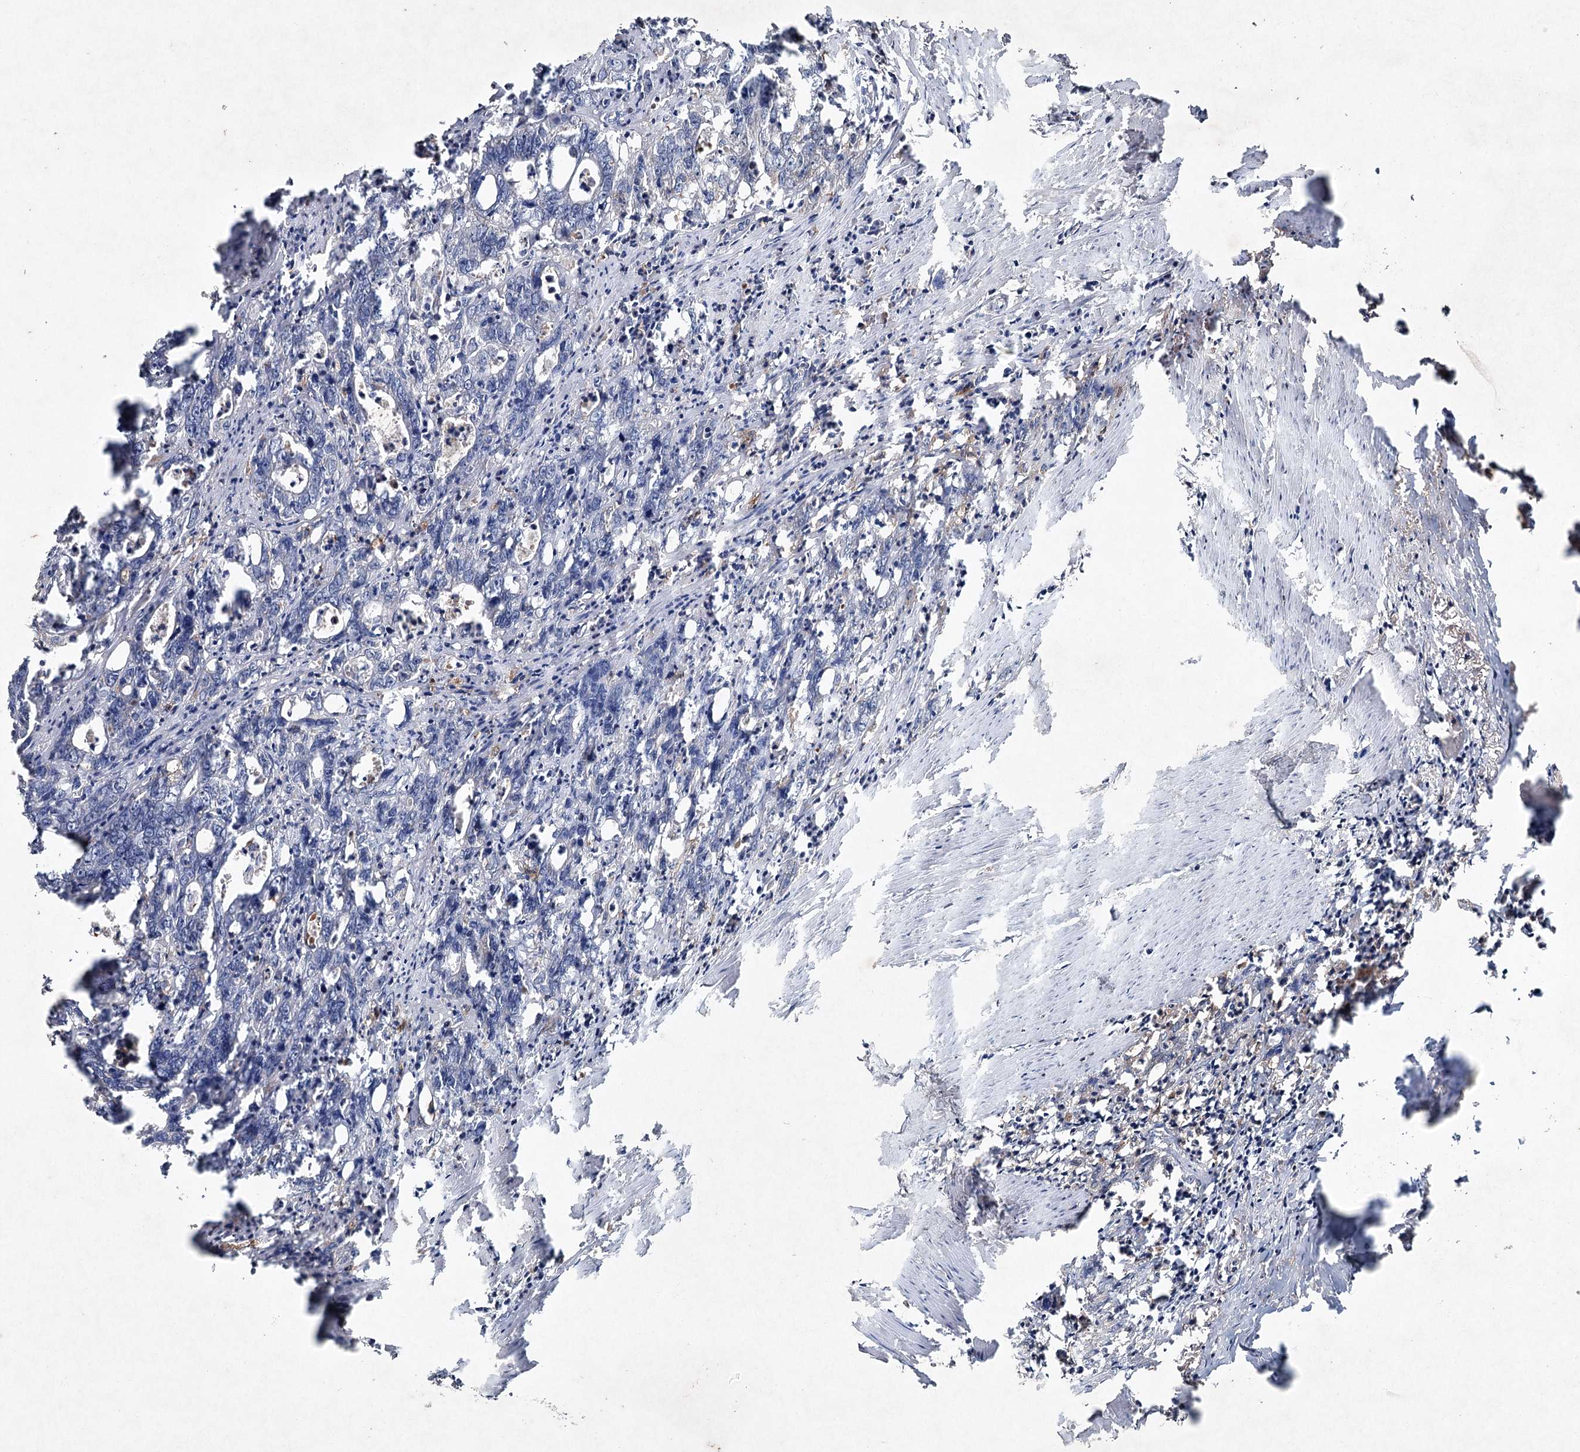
{"staining": {"intensity": "negative", "quantity": "none", "location": "none"}, "tissue": "colorectal cancer", "cell_type": "Tumor cells", "image_type": "cancer", "snomed": [{"axis": "morphology", "description": "Adenocarcinoma, NOS"}, {"axis": "topography", "description": "Colon"}], "caption": "This is a micrograph of IHC staining of colorectal adenocarcinoma, which shows no expression in tumor cells. (Stains: DAB immunohistochemistry with hematoxylin counter stain, Microscopy: brightfield microscopy at high magnification).", "gene": "PGLYRP2", "patient": {"sex": "female", "age": 75}}